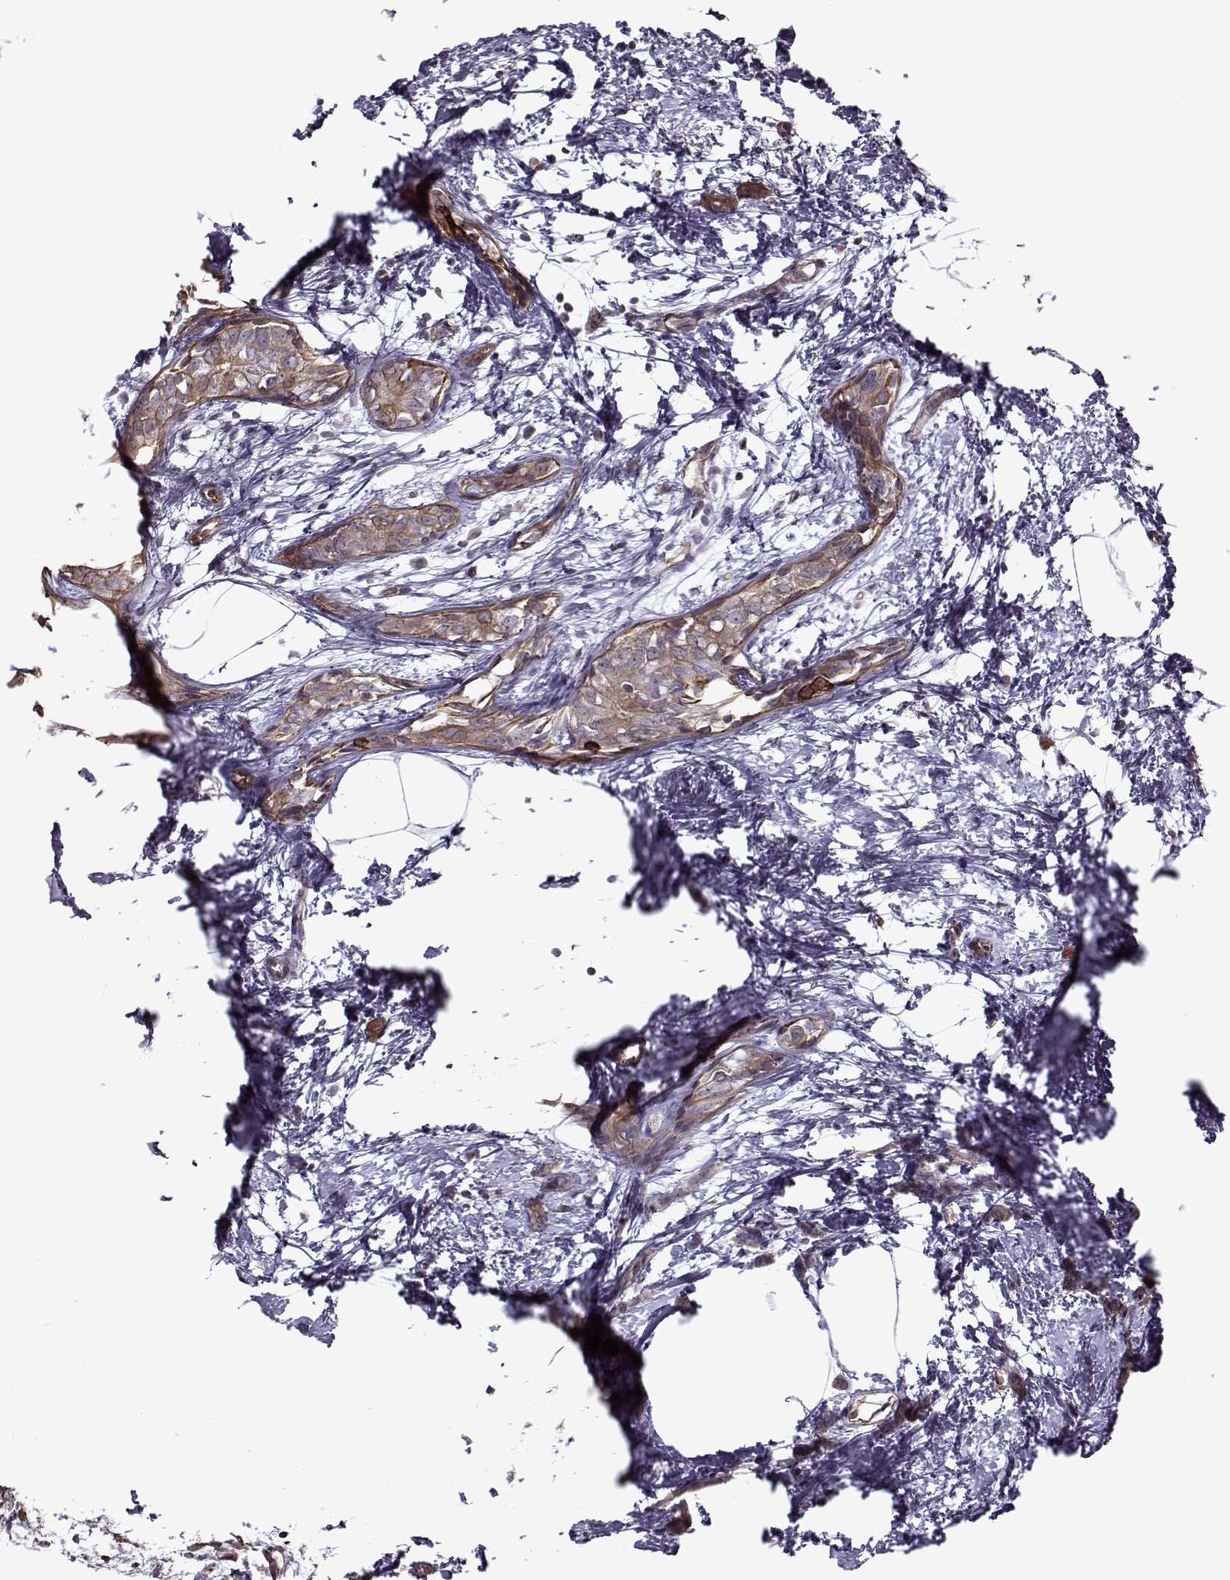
{"staining": {"intensity": "moderate", "quantity": ">75%", "location": "cytoplasmic/membranous"}, "tissue": "breast cancer", "cell_type": "Tumor cells", "image_type": "cancer", "snomed": [{"axis": "morphology", "description": "Duct carcinoma"}, {"axis": "topography", "description": "Breast"}], "caption": "Tumor cells demonstrate medium levels of moderate cytoplasmic/membranous staining in approximately >75% of cells in breast cancer (intraductal carcinoma).", "gene": "KRT9", "patient": {"sex": "female", "age": 40}}